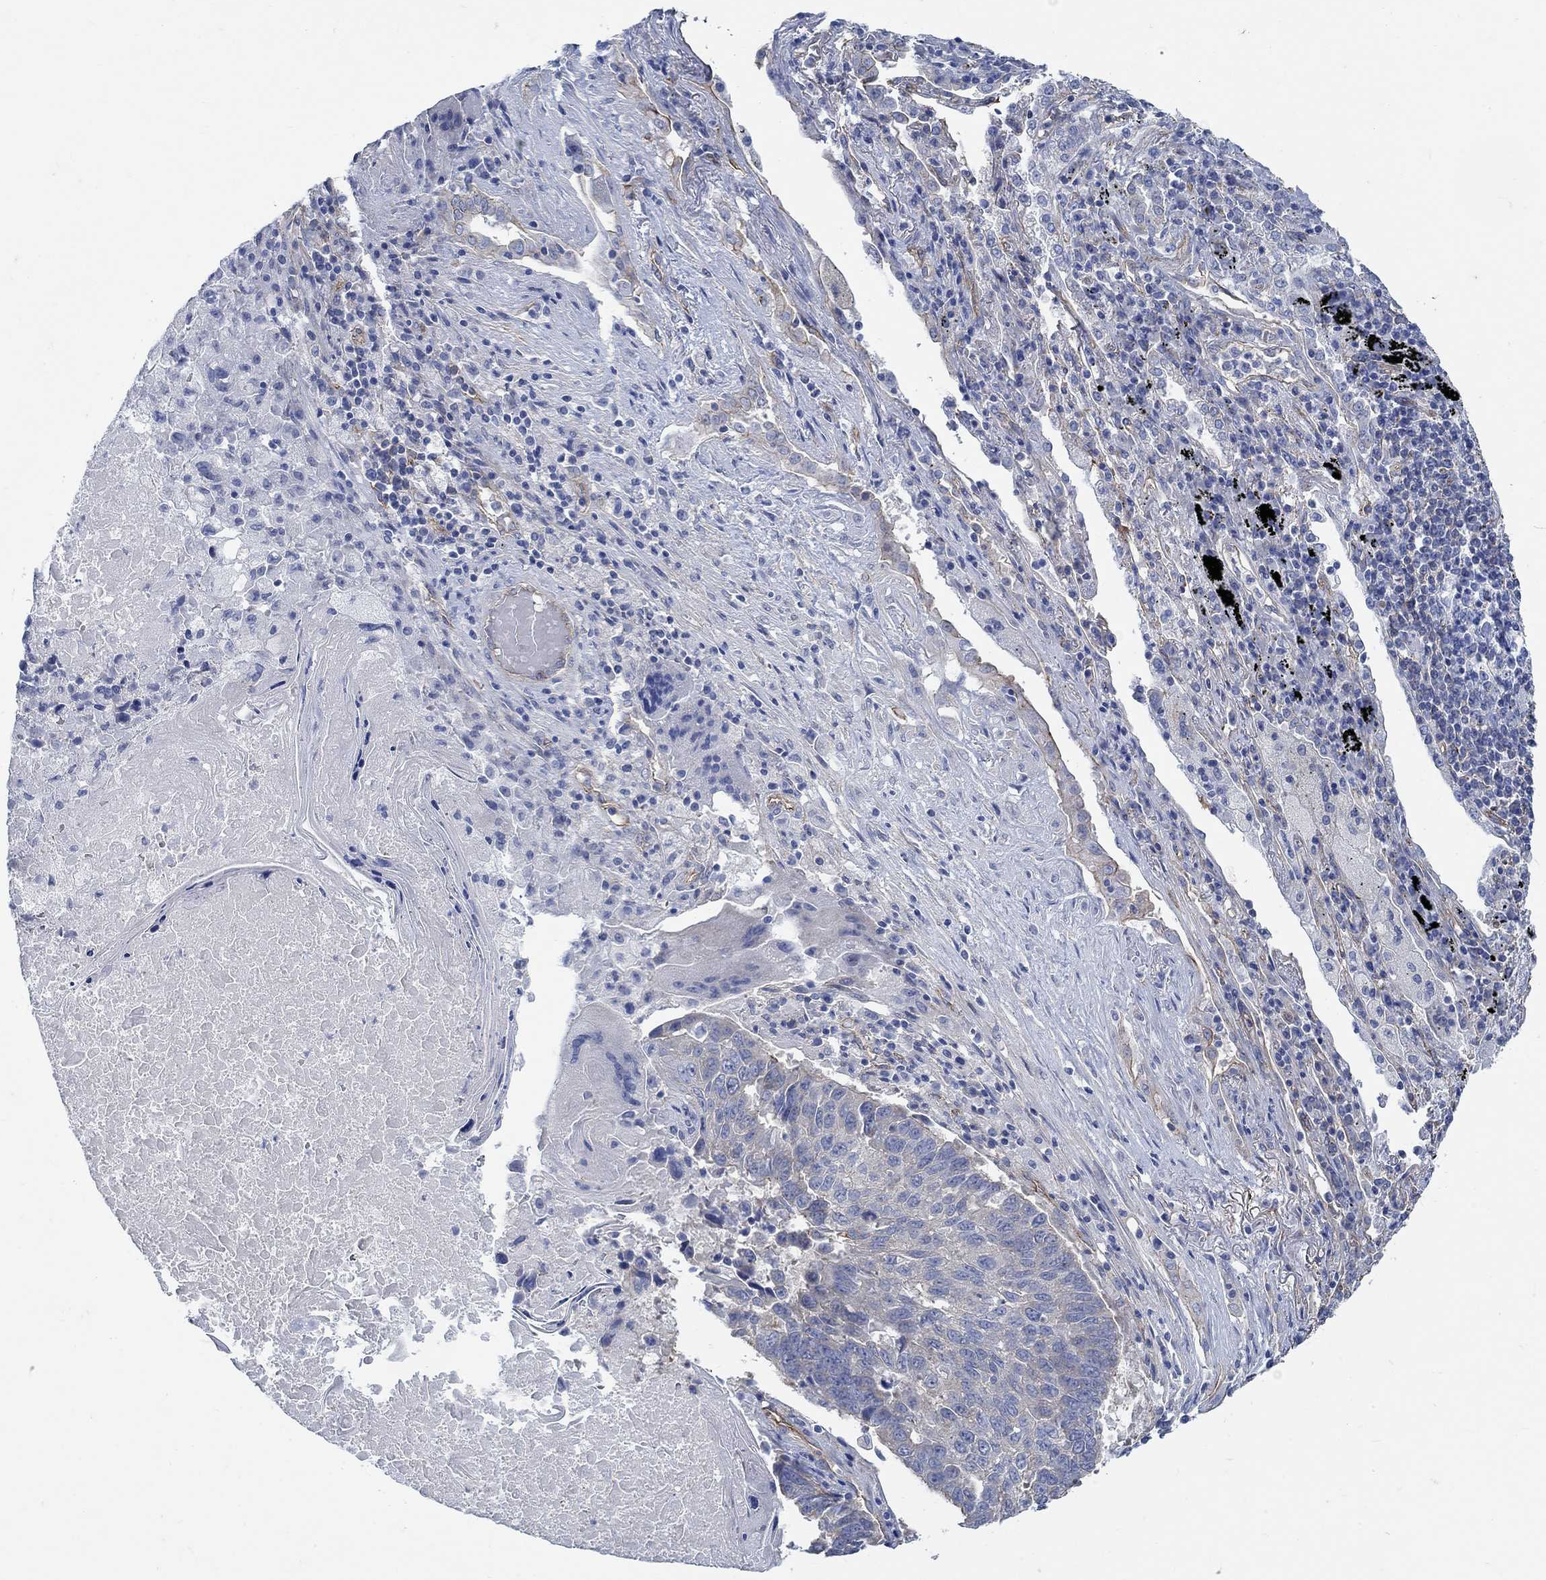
{"staining": {"intensity": "negative", "quantity": "none", "location": "none"}, "tissue": "lung cancer", "cell_type": "Tumor cells", "image_type": "cancer", "snomed": [{"axis": "morphology", "description": "Squamous cell carcinoma, NOS"}, {"axis": "topography", "description": "Lung"}], "caption": "This image is of squamous cell carcinoma (lung) stained with immunohistochemistry to label a protein in brown with the nuclei are counter-stained blue. There is no staining in tumor cells.", "gene": "TMEM198", "patient": {"sex": "male", "age": 73}}